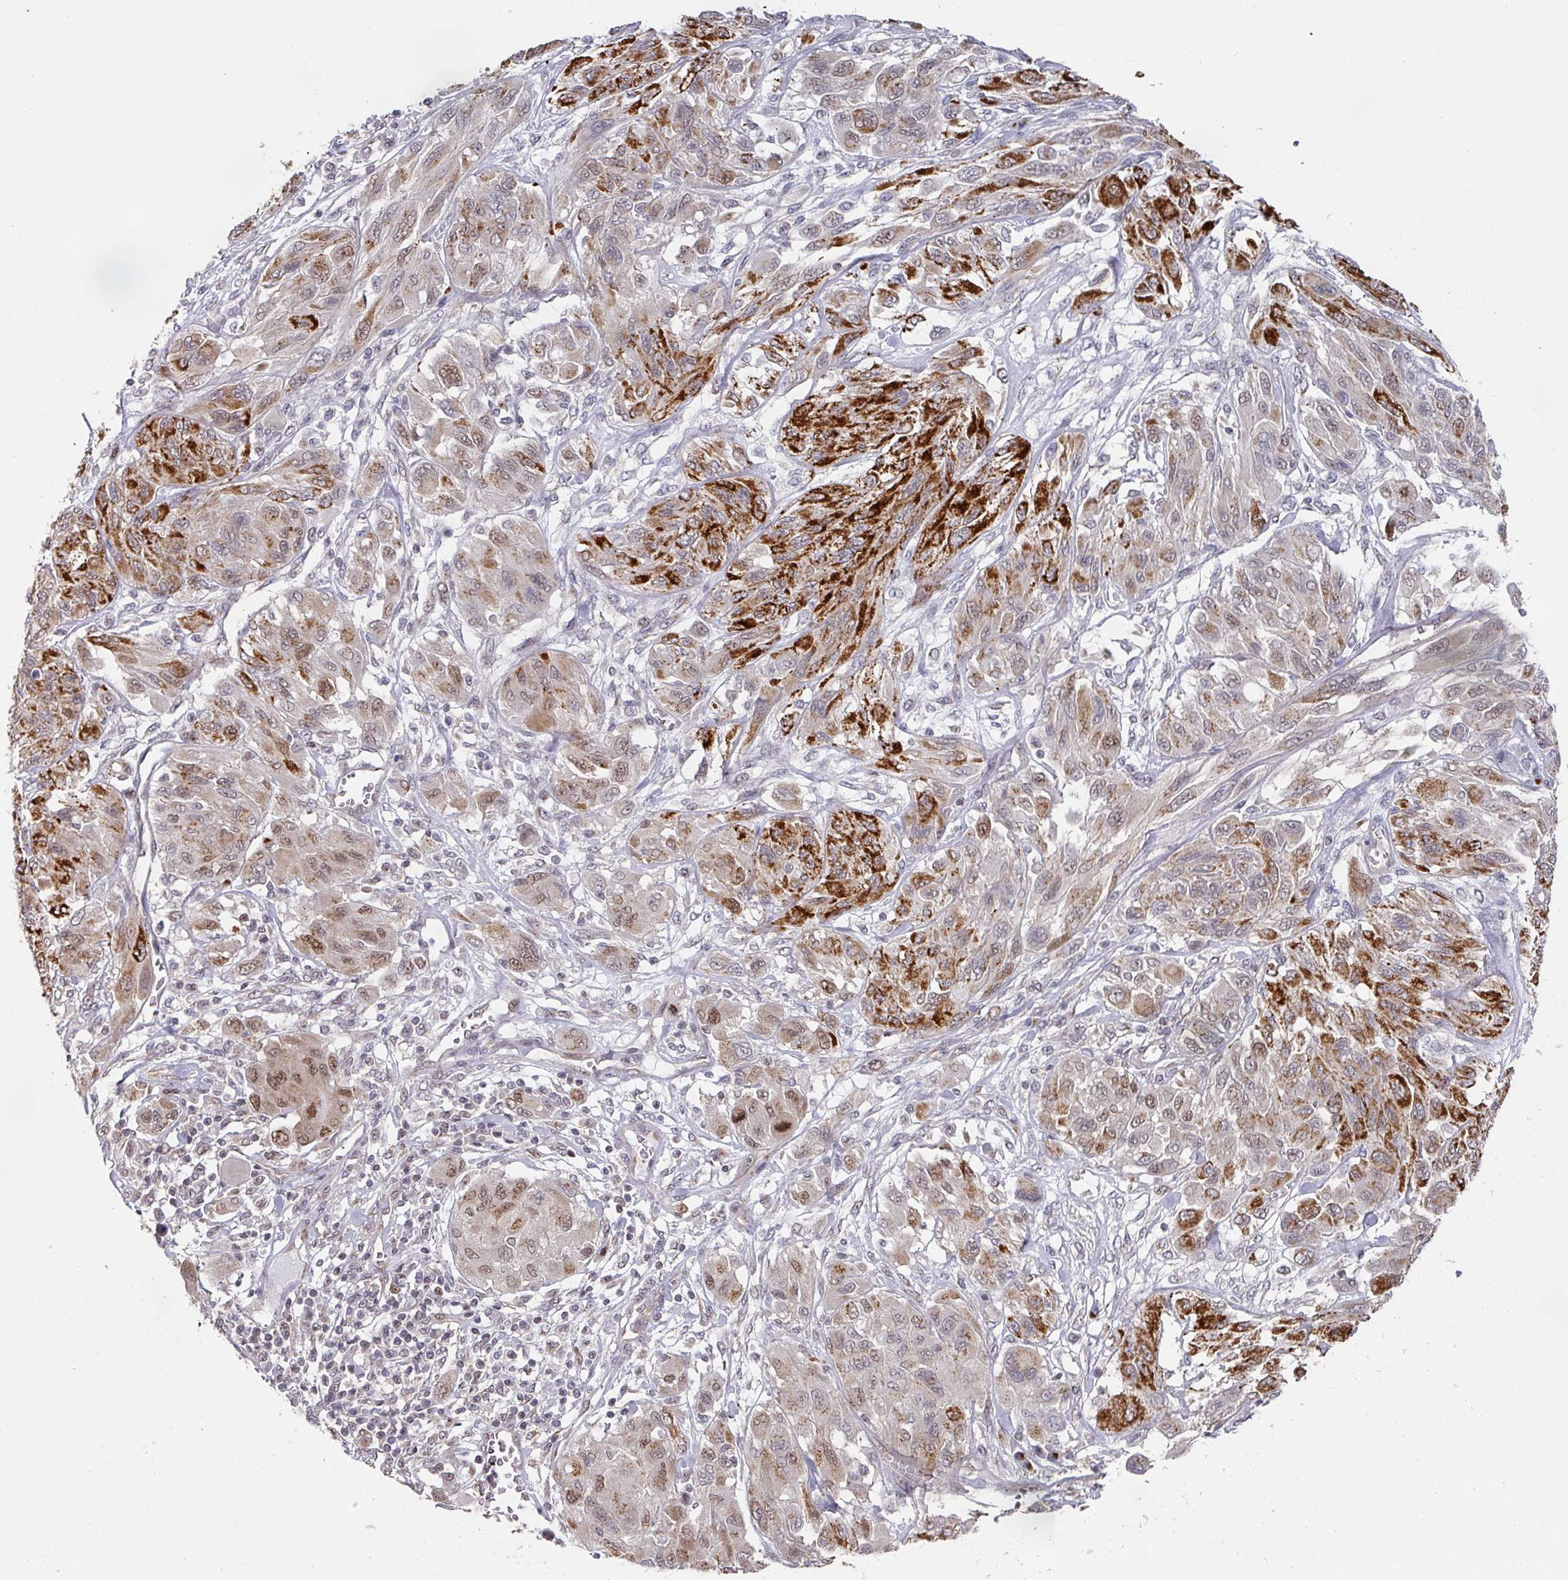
{"staining": {"intensity": "strong", "quantity": "25%-75%", "location": "cytoplasmic/membranous,nuclear"}, "tissue": "melanoma", "cell_type": "Tumor cells", "image_type": "cancer", "snomed": [{"axis": "morphology", "description": "Malignant melanoma, NOS"}, {"axis": "topography", "description": "Skin"}], "caption": "This image reveals melanoma stained with IHC to label a protein in brown. The cytoplasmic/membranous and nuclear of tumor cells show strong positivity for the protein. Nuclei are counter-stained blue.", "gene": "C18orf25", "patient": {"sex": "female", "age": 91}}